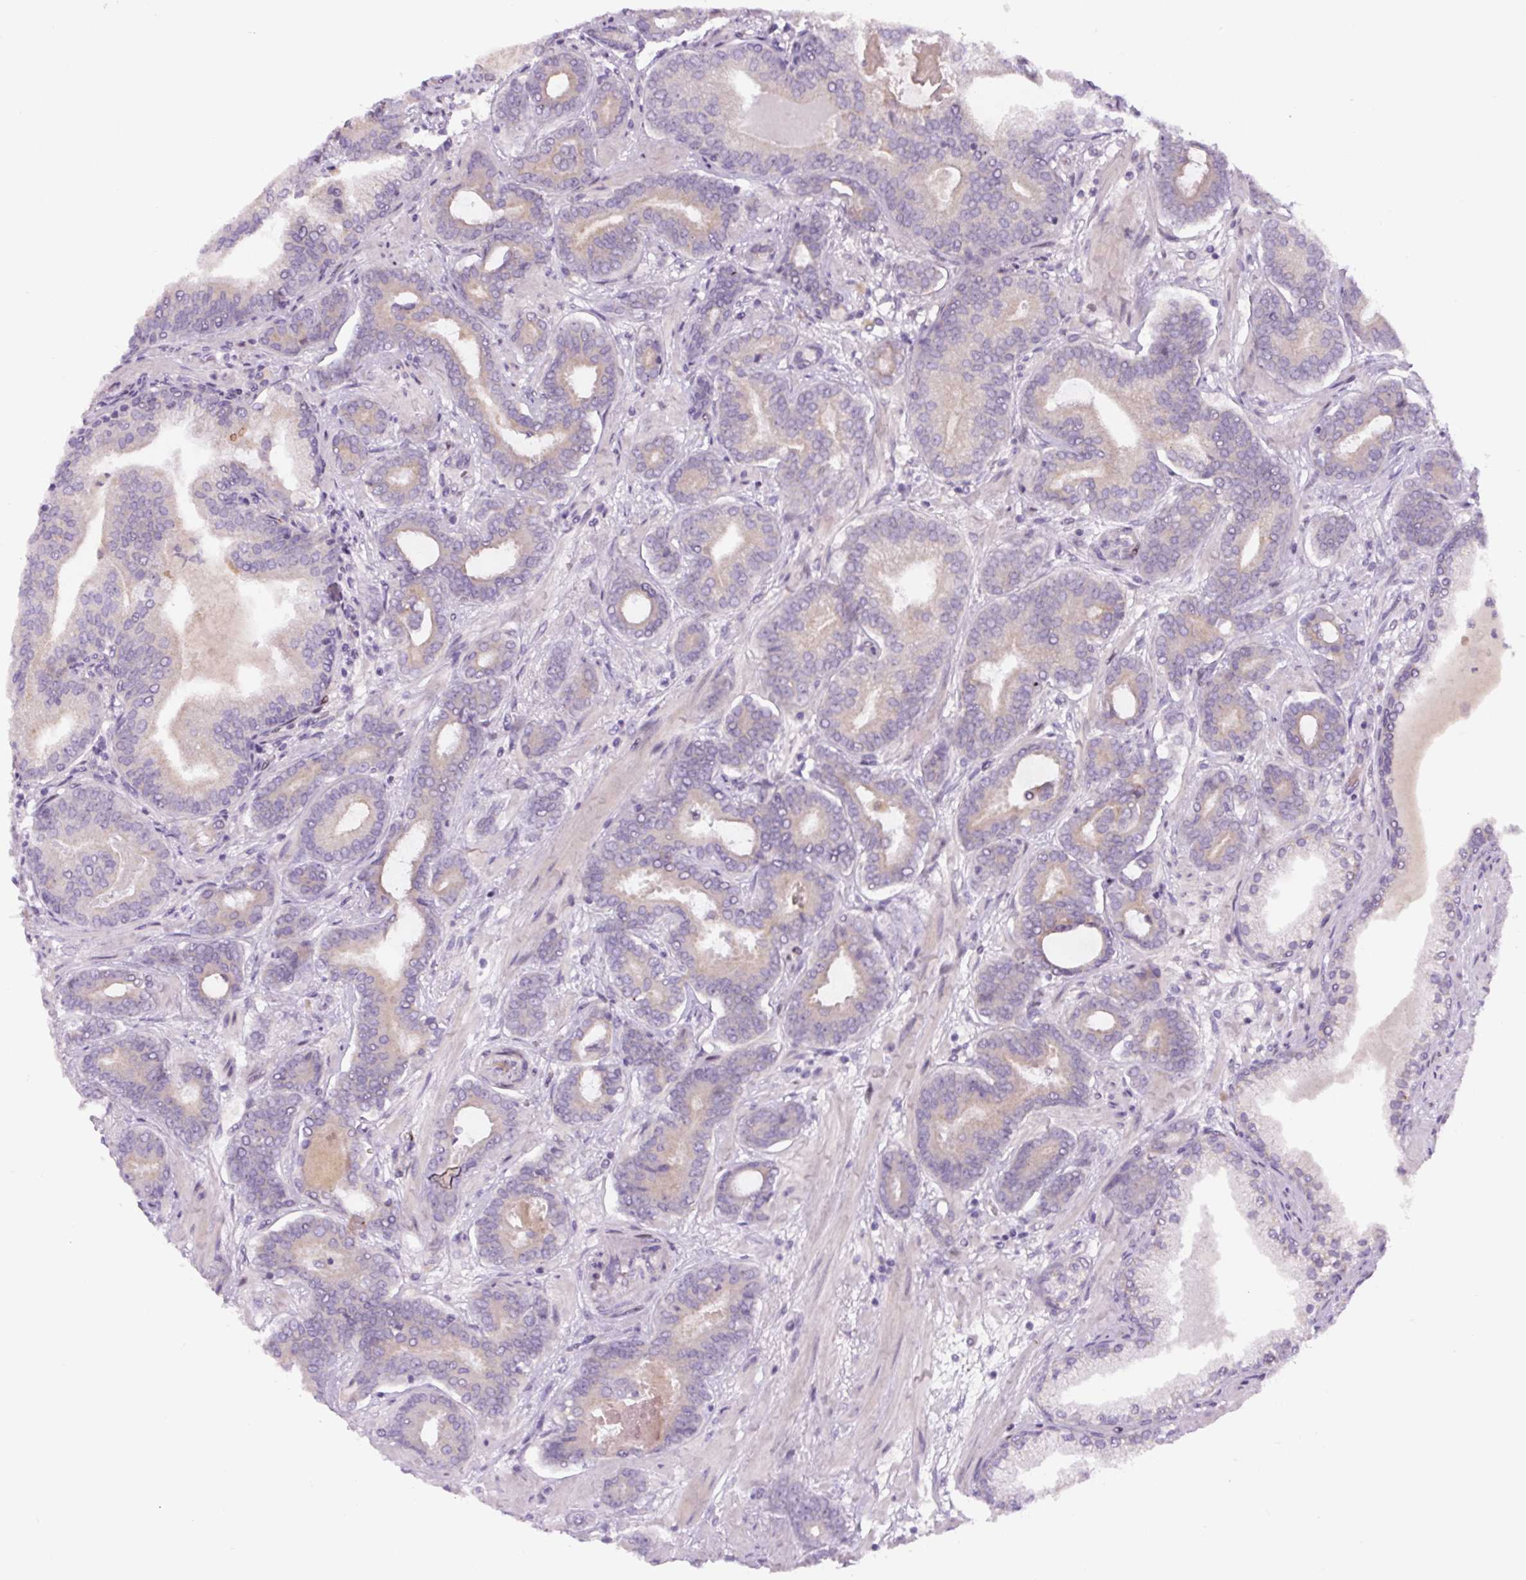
{"staining": {"intensity": "negative", "quantity": "none", "location": "none"}, "tissue": "prostate cancer", "cell_type": "Tumor cells", "image_type": "cancer", "snomed": [{"axis": "morphology", "description": "Adenocarcinoma, Low grade"}, {"axis": "topography", "description": "Prostate and seminal vesicle, NOS"}], "caption": "The image reveals no staining of tumor cells in prostate cancer (low-grade adenocarcinoma).", "gene": "YIF1B", "patient": {"sex": "male", "age": 61}}